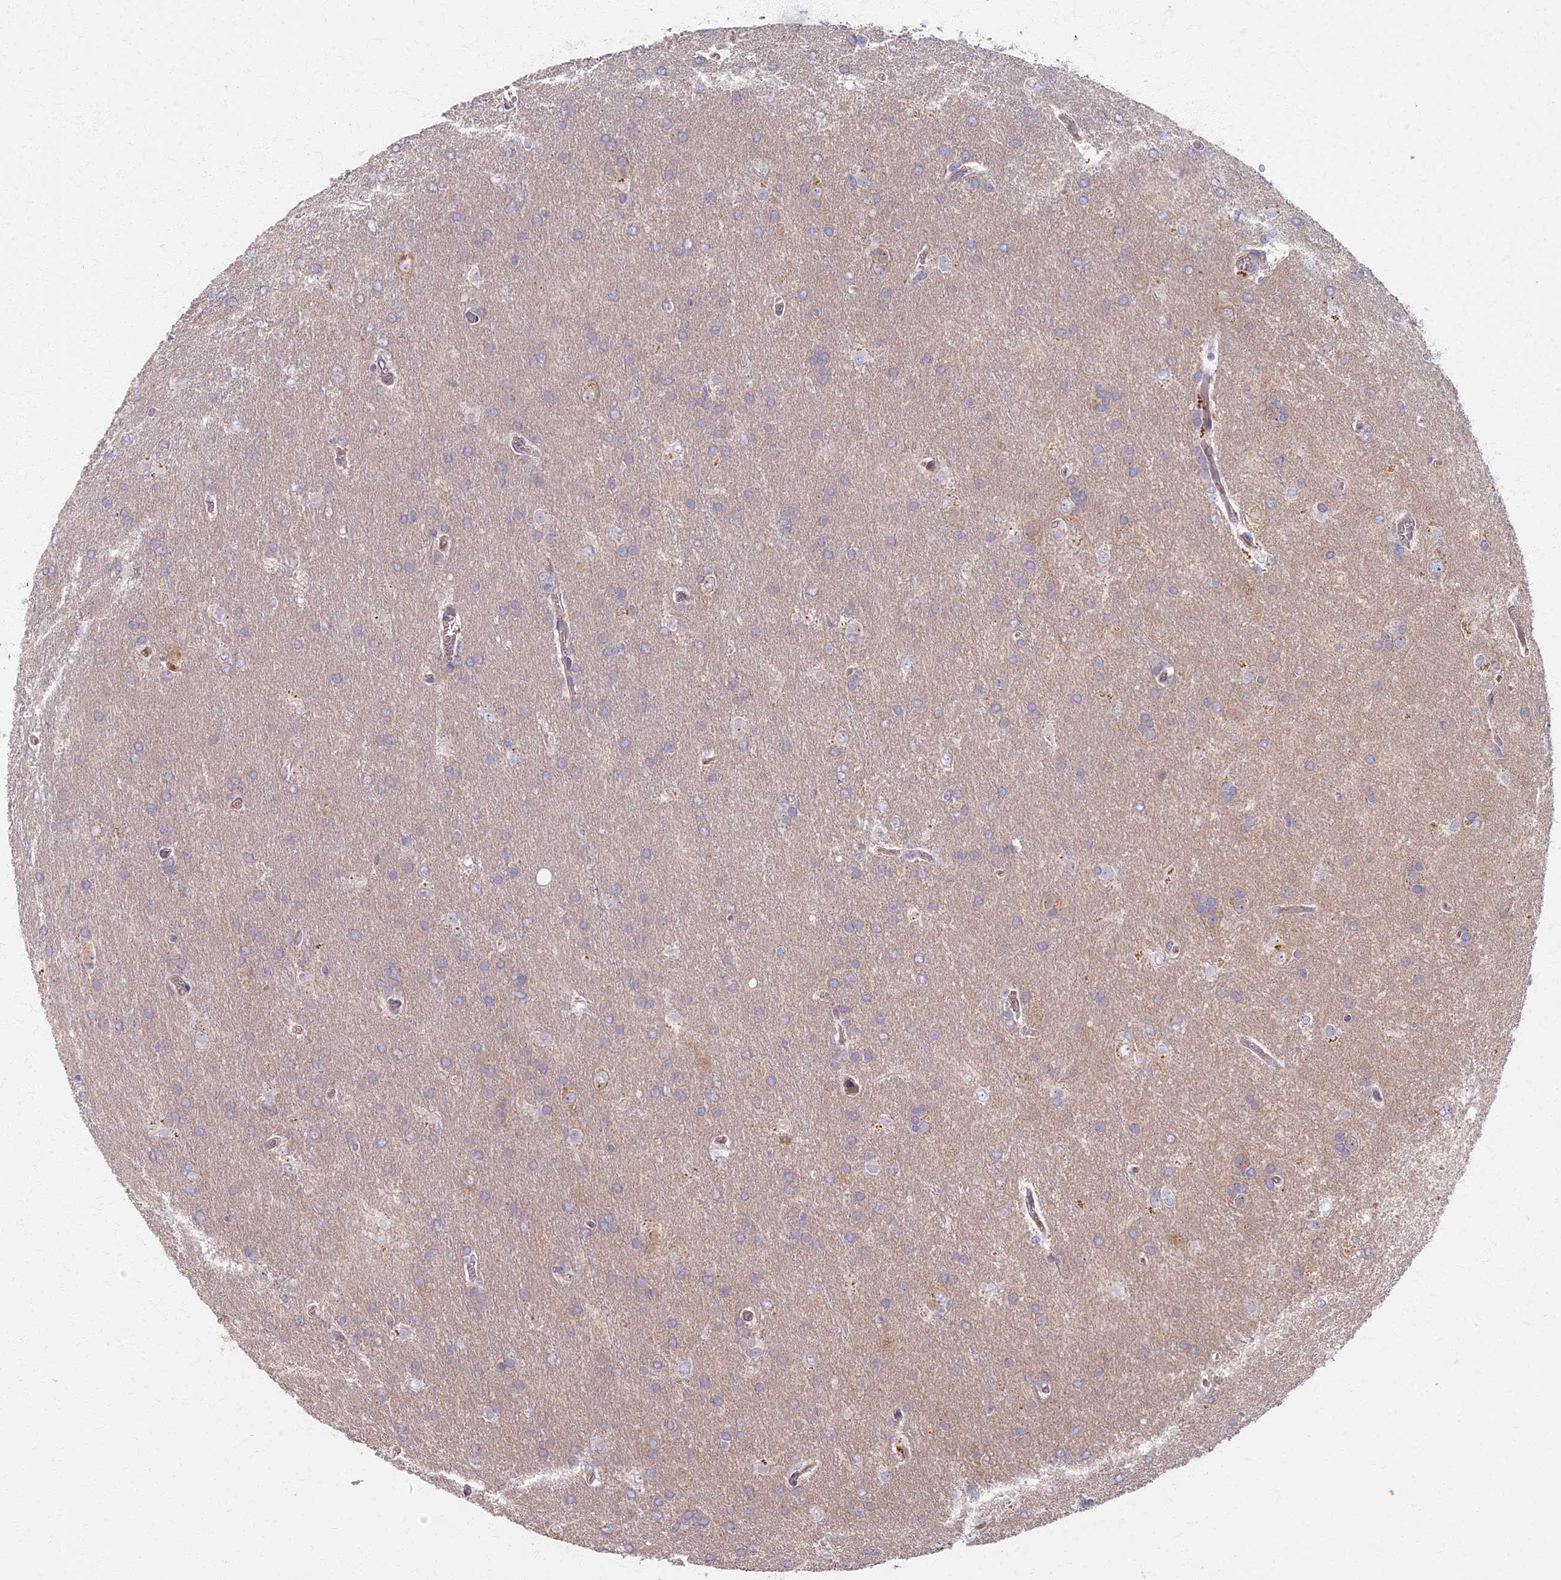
{"staining": {"intensity": "negative", "quantity": "none", "location": "none"}, "tissue": "glioma", "cell_type": "Tumor cells", "image_type": "cancer", "snomed": [{"axis": "morphology", "description": "Glioma, malignant, Low grade"}, {"axis": "topography", "description": "Brain"}], "caption": "DAB (3,3'-diaminobenzidine) immunohistochemical staining of human malignant glioma (low-grade) shows no significant expression in tumor cells. Brightfield microscopy of immunohistochemistry stained with DAB (brown) and hematoxylin (blue), captured at high magnification.", "gene": "AP4E1", "patient": {"sex": "female", "age": 32}}